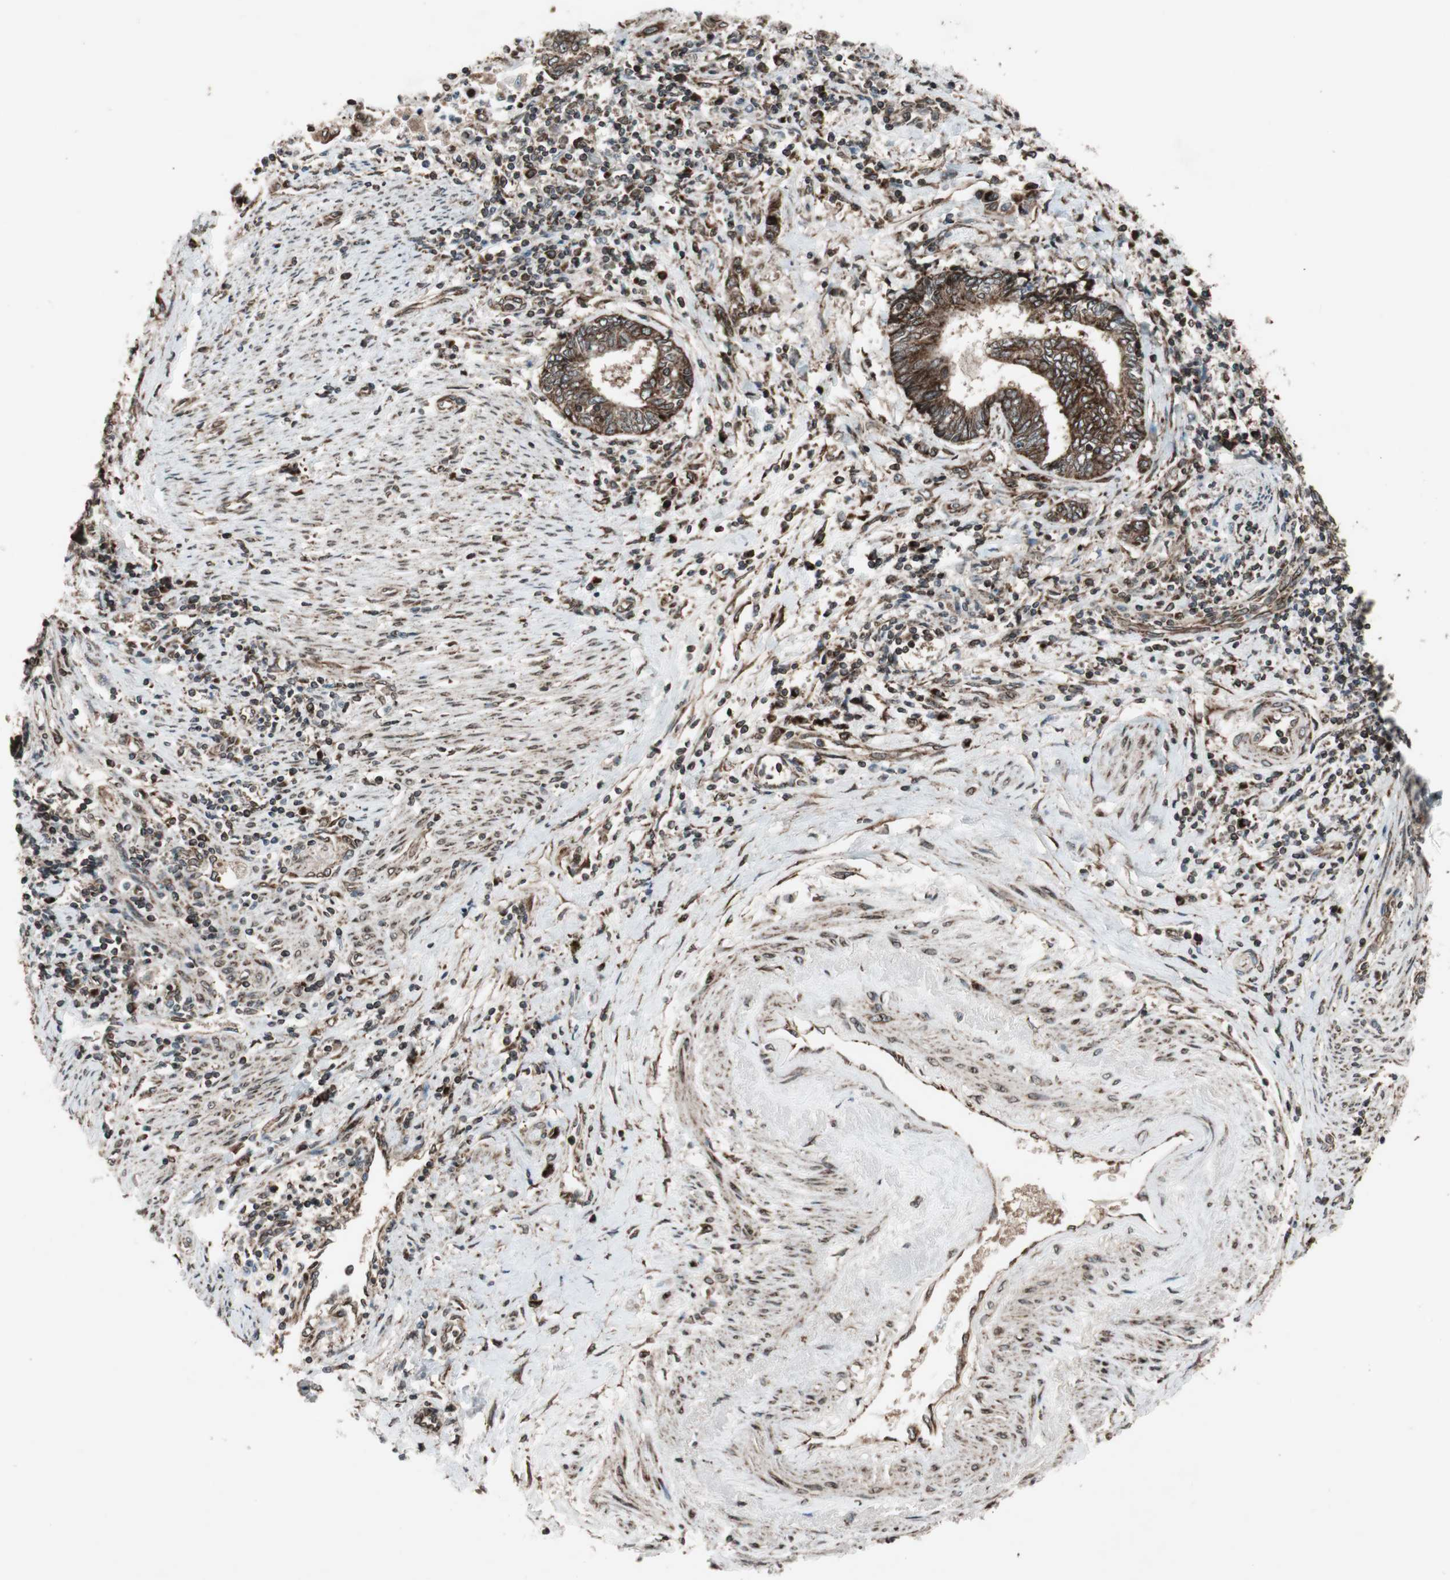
{"staining": {"intensity": "strong", "quantity": ">75%", "location": "cytoplasmic/membranous,nuclear"}, "tissue": "endometrial cancer", "cell_type": "Tumor cells", "image_type": "cancer", "snomed": [{"axis": "morphology", "description": "Adenocarcinoma, NOS"}, {"axis": "topography", "description": "Uterus"}, {"axis": "topography", "description": "Endometrium"}], "caption": "Immunohistochemistry (IHC) of human endometrial adenocarcinoma demonstrates high levels of strong cytoplasmic/membranous and nuclear positivity in approximately >75% of tumor cells.", "gene": "NUP62", "patient": {"sex": "female", "age": 70}}